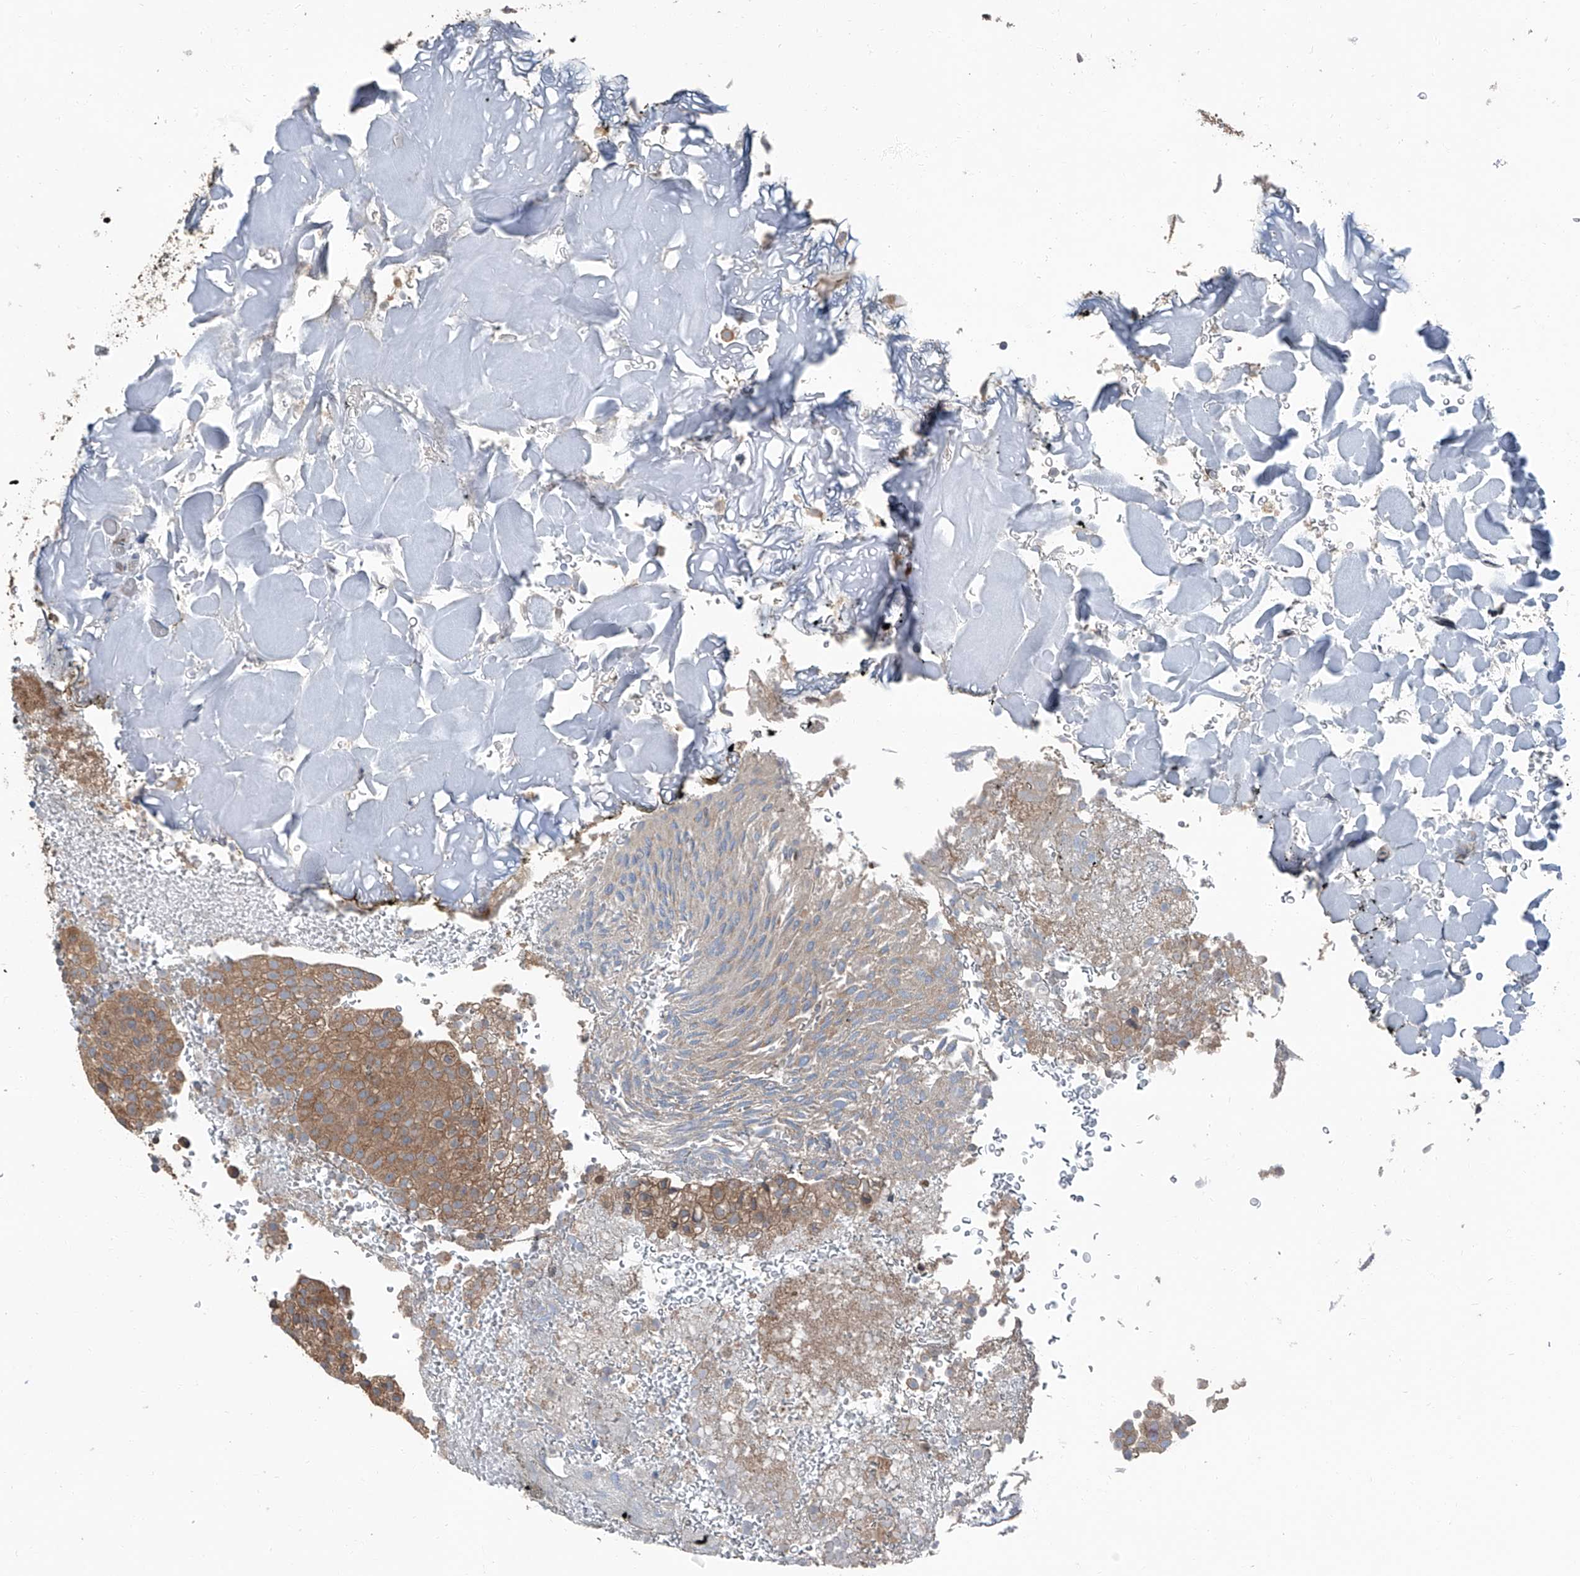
{"staining": {"intensity": "moderate", "quantity": "25%-75%", "location": "cytoplasmic/membranous"}, "tissue": "urothelial cancer", "cell_type": "Tumor cells", "image_type": "cancer", "snomed": [{"axis": "morphology", "description": "Urothelial carcinoma, Low grade"}, {"axis": "topography", "description": "Urinary bladder"}], "caption": "Urothelial carcinoma (low-grade) tissue reveals moderate cytoplasmic/membranous expression in approximately 25%-75% of tumor cells The protein of interest is shown in brown color, while the nuclei are stained blue.", "gene": "FKBP5", "patient": {"sex": "male", "age": 78}}